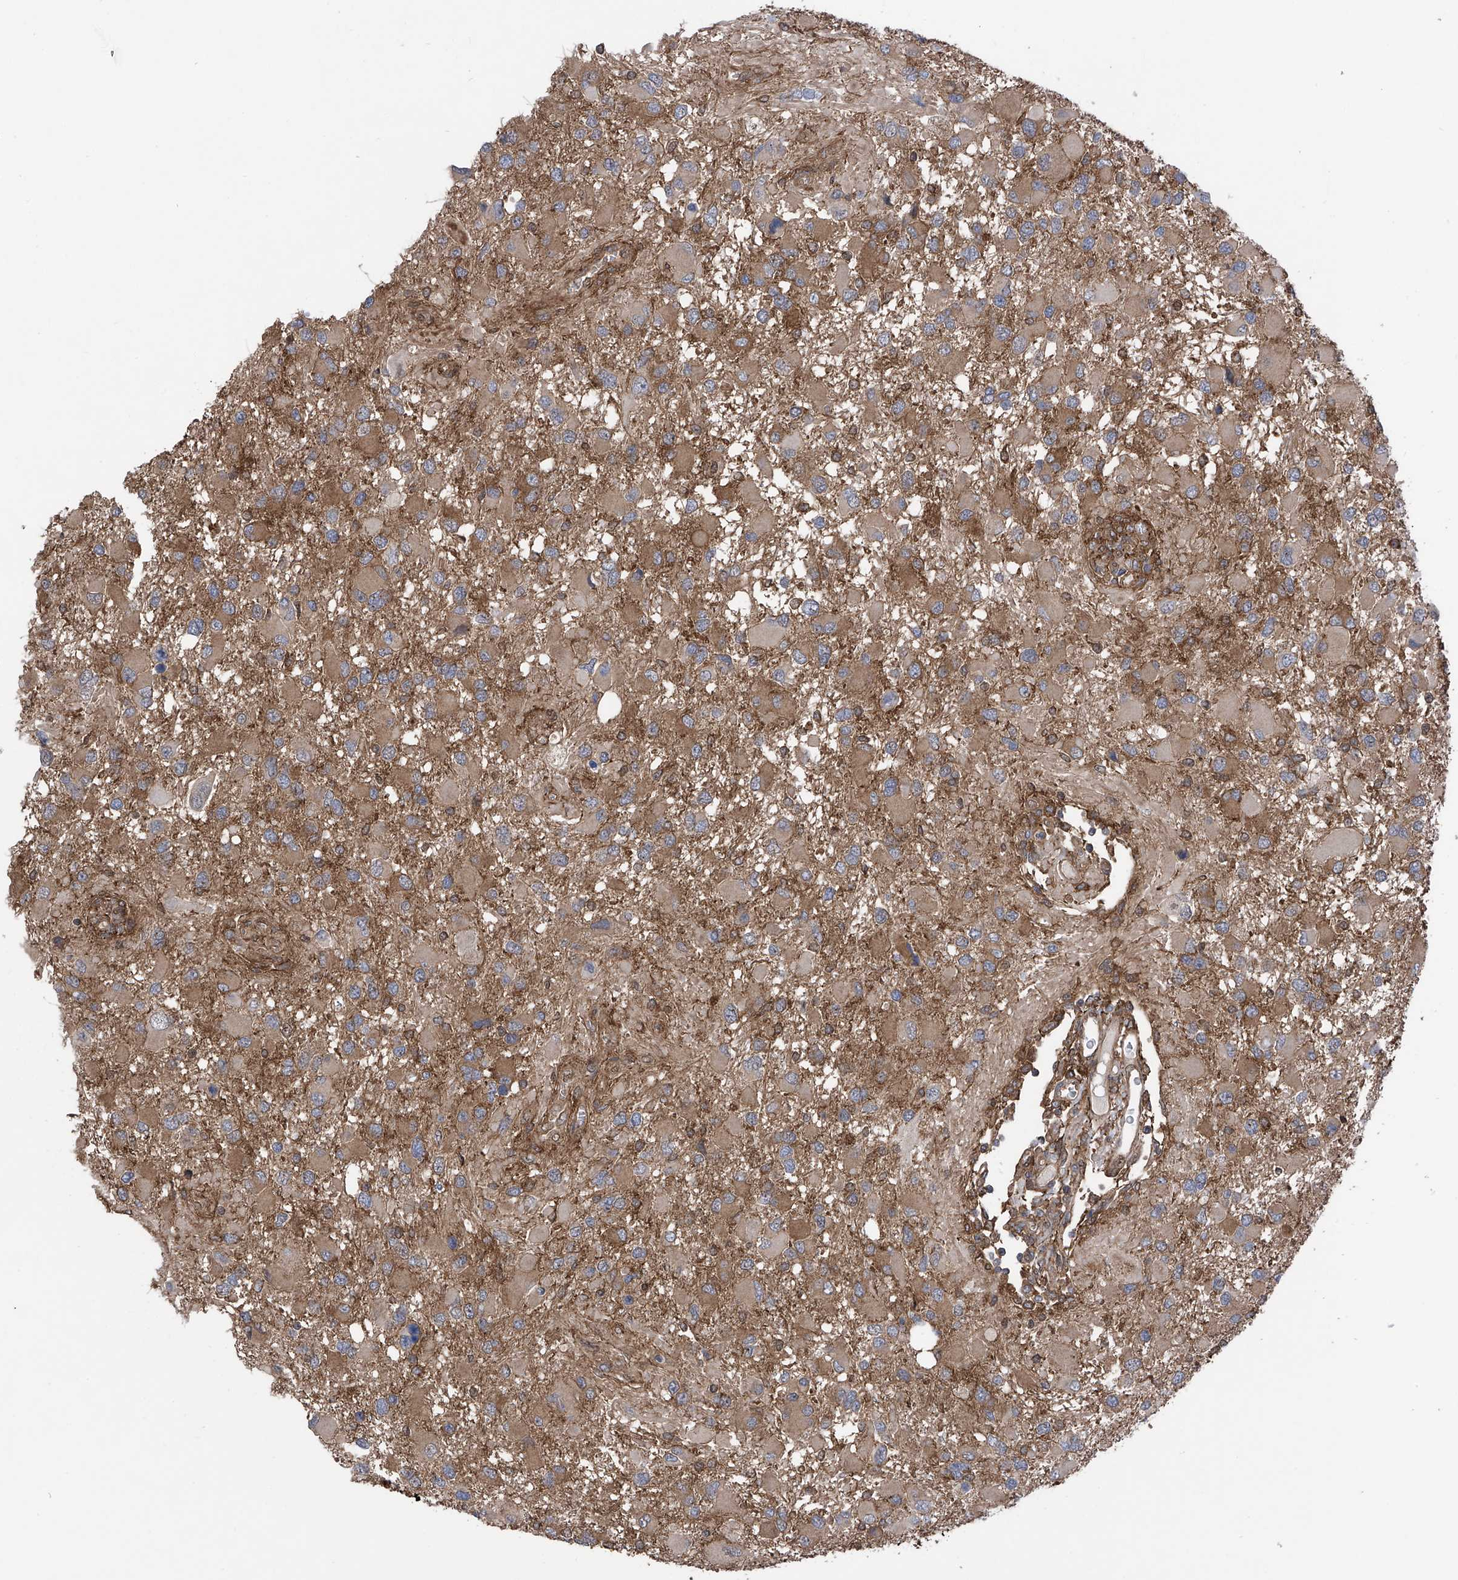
{"staining": {"intensity": "moderate", "quantity": ">75%", "location": "cytoplasmic/membranous"}, "tissue": "glioma", "cell_type": "Tumor cells", "image_type": "cancer", "snomed": [{"axis": "morphology", "description": "Glioma, malignant, High grade"}, {"axis": "topography", "description": "Brain"}], "caption": "There is medium levels of moderate cytoplasmic/membranous expression in tumor cells of malignant glioma (high-grade), as demonstrated by immunohistochemical staining (brown color).", "gene": "CHPF", "patient": {"sex": "male", "age": 53}}